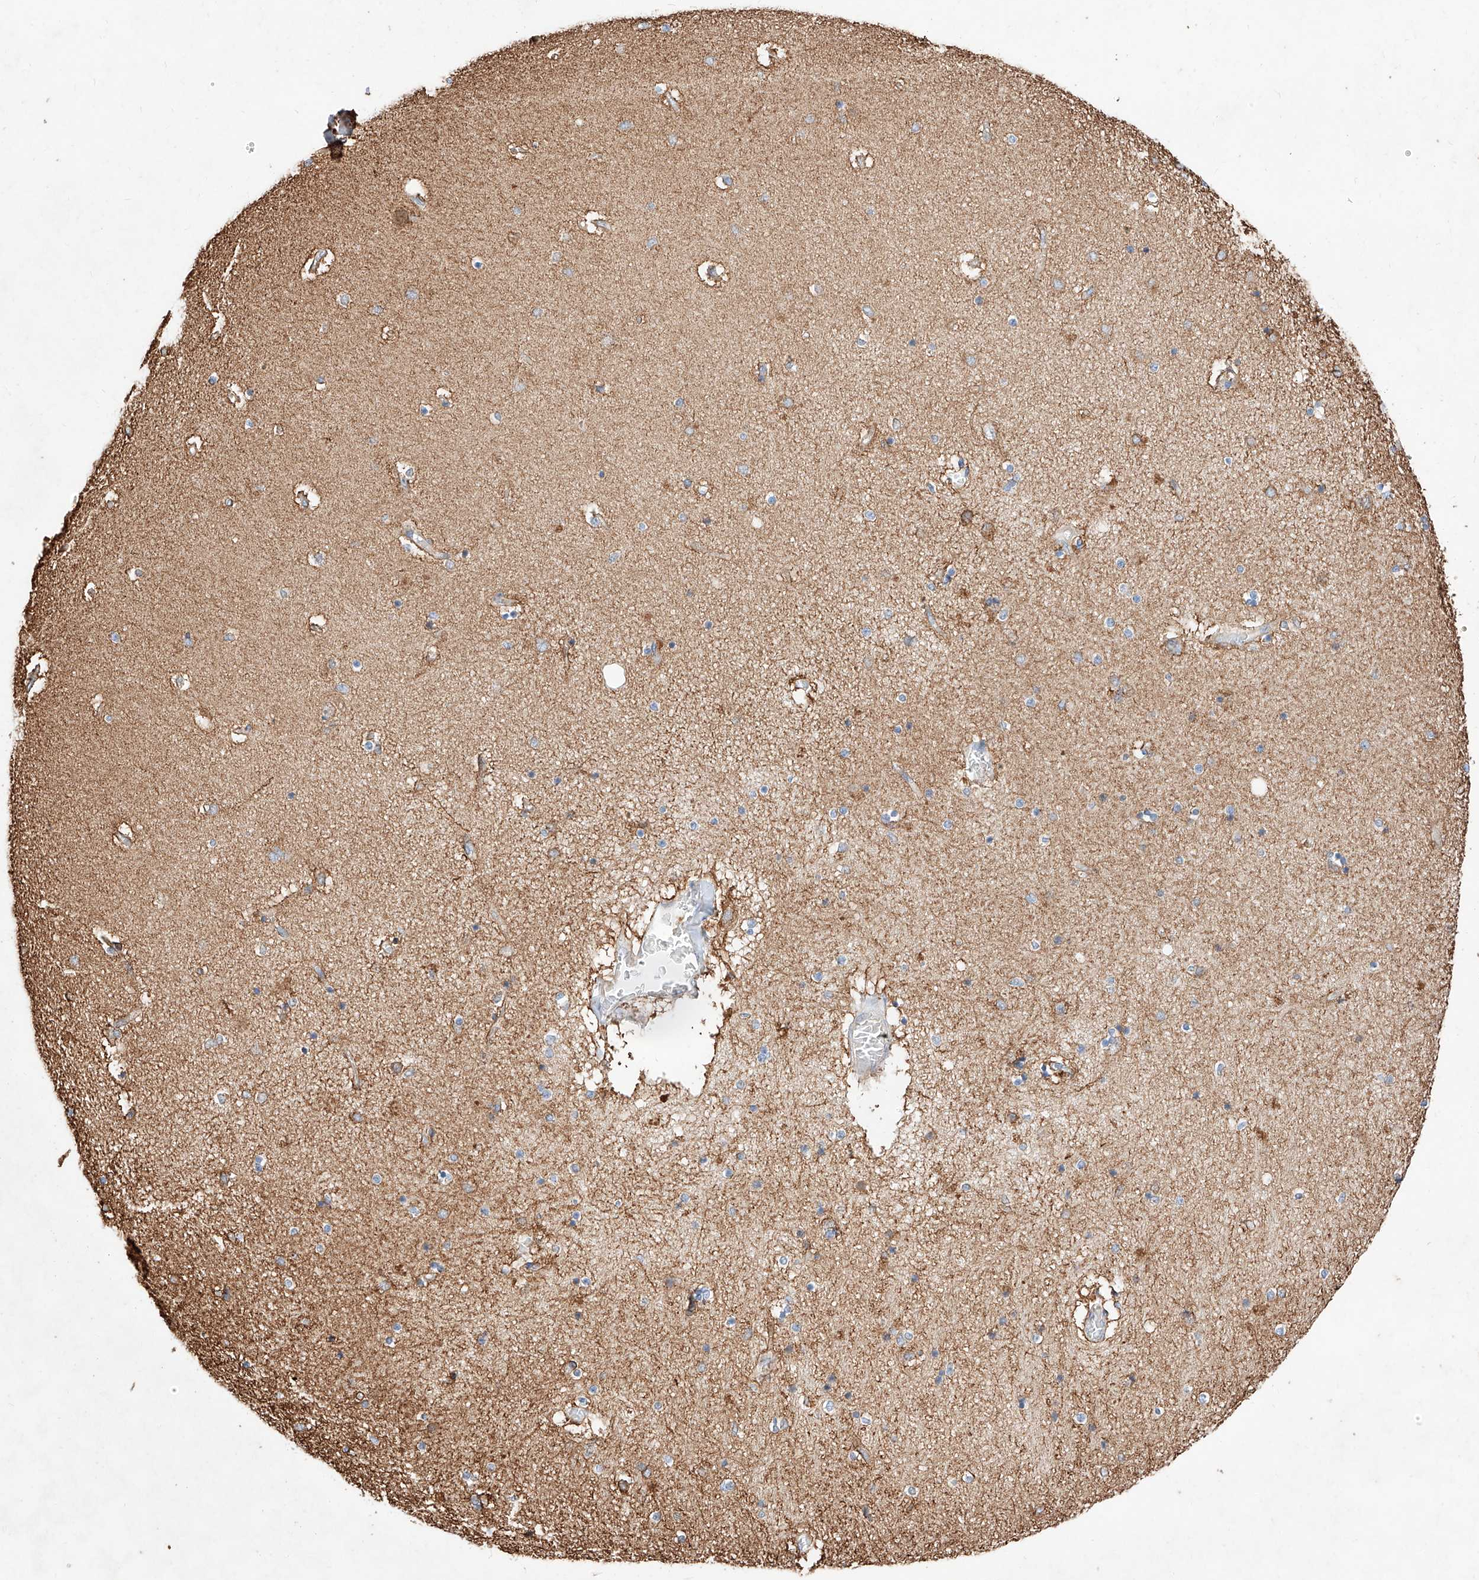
{"staining": {"intensity": "weak", "quantity": "<25%", "location": "cytoplasmic/membranous"}, "tissue": "hippocampus", "cell_type": "Glial cells", "image_type": "normal", "snomed": [{"axis": "morphology", "description": "Normal tissue, NOS"}, {"axis": "topography", "description": "Hippocampus"}], "caption": "This is an IHC photomicrograph of normal hippocampus. There is no staining in glial cells.", "gene": "ATP9B", "patient": {"sex": "female", "age": 54}}